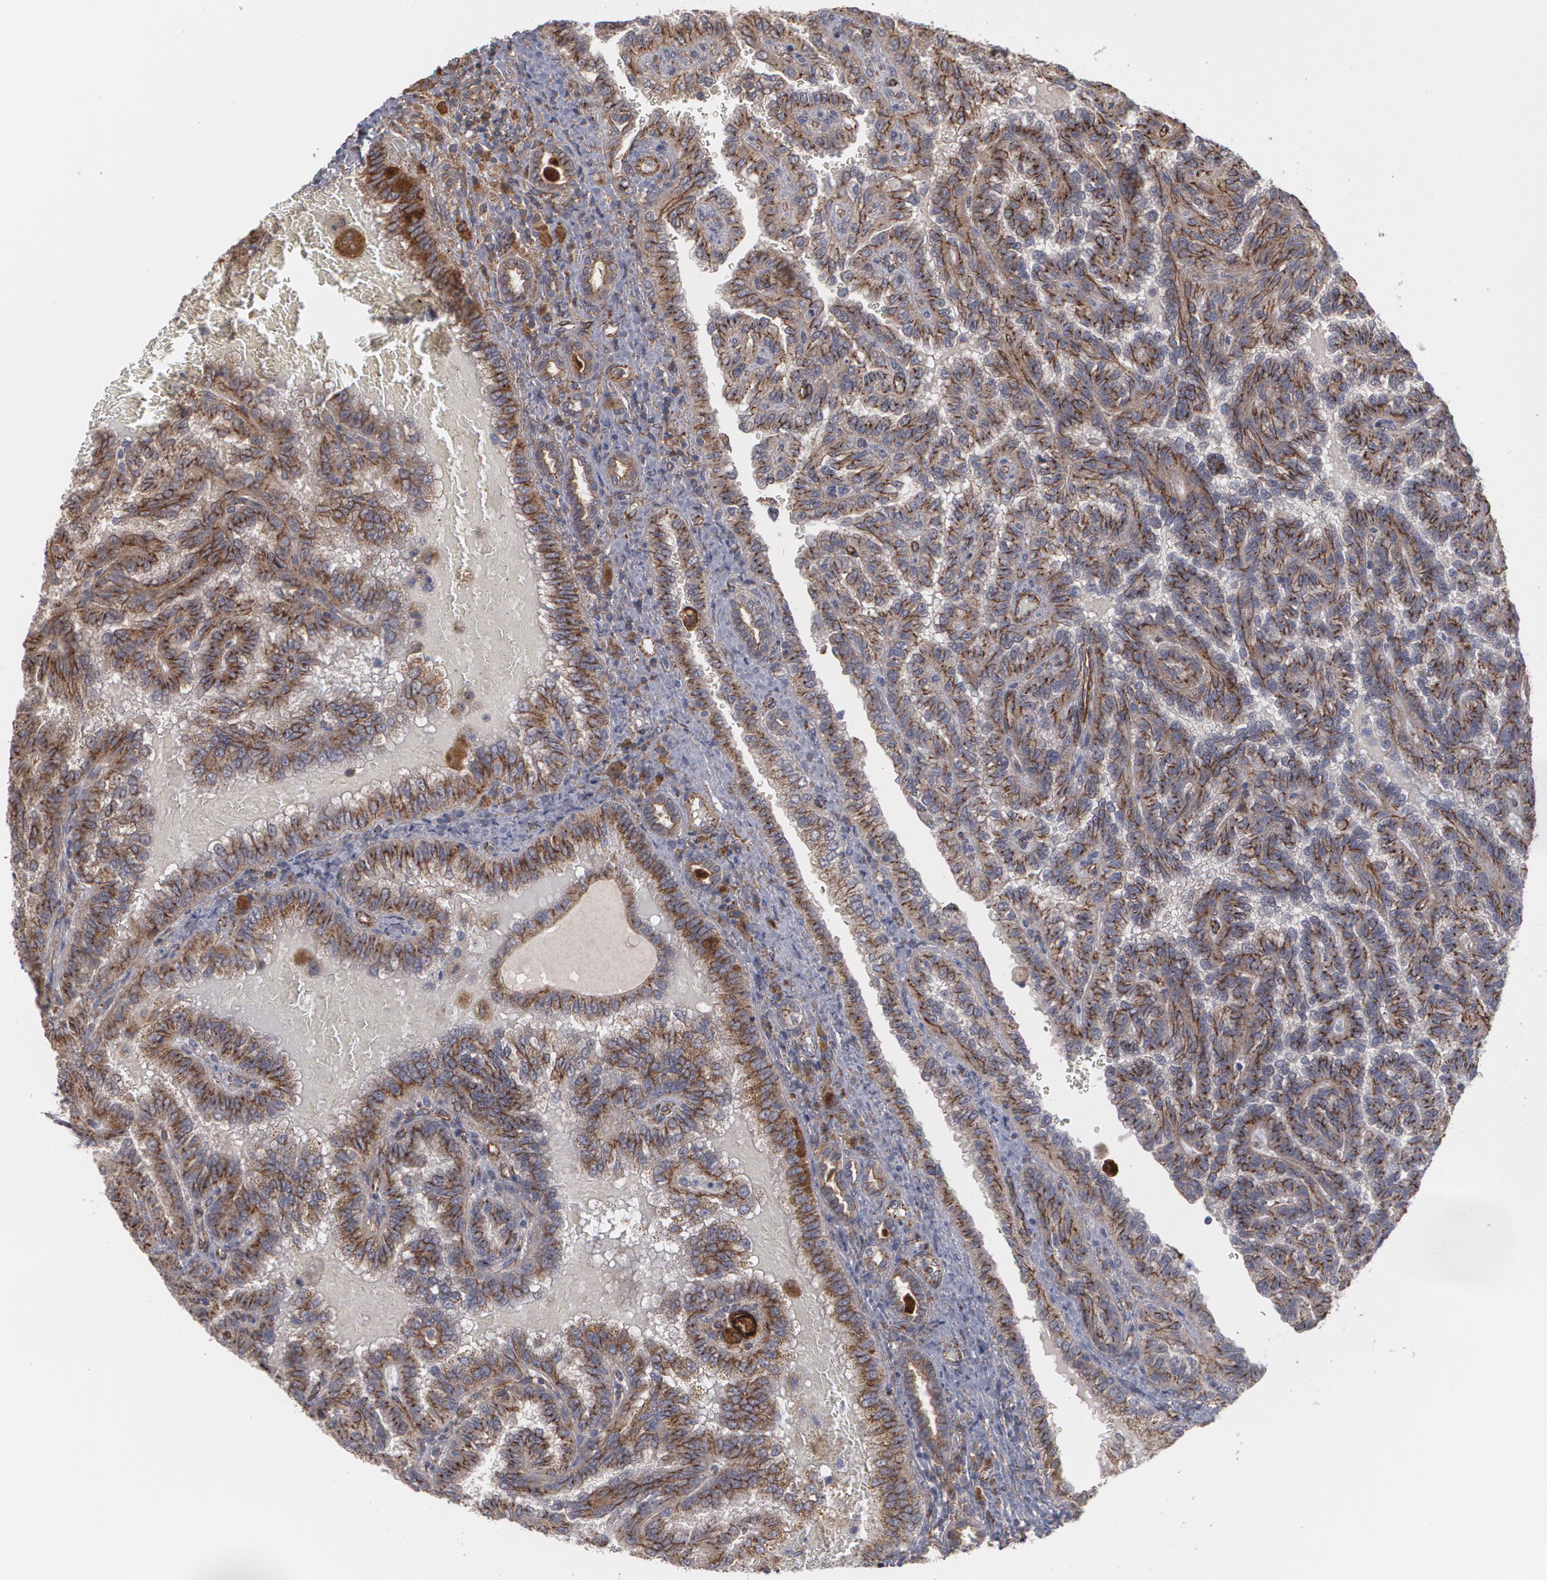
{"staining": {"intensity": "moderate", "quantity": ">75%", "location": "cytoplasmic/membranous"}, "tissue": "renal cancer", "cell_type": "Tumor cells", "image_type": "cancer", "snomed": [{"axis": "morphology", "description": "Inflammation, NOS"}, {"axis": "morphology", "description": "Adenocarcinoma, NOS"}, {"axis": "topography", "description": "Kidney"}], "caption": "Immunohistochemical staining of adenocarcinoma (renal) displays moderate cytoplasmic/membranous protein positivity in about >75% of tumor cells. (Brightfield microscopy of DAB IHC at high magnification).", "gene": "TJP1", "patient": {"sex": "male", "age": 68}}